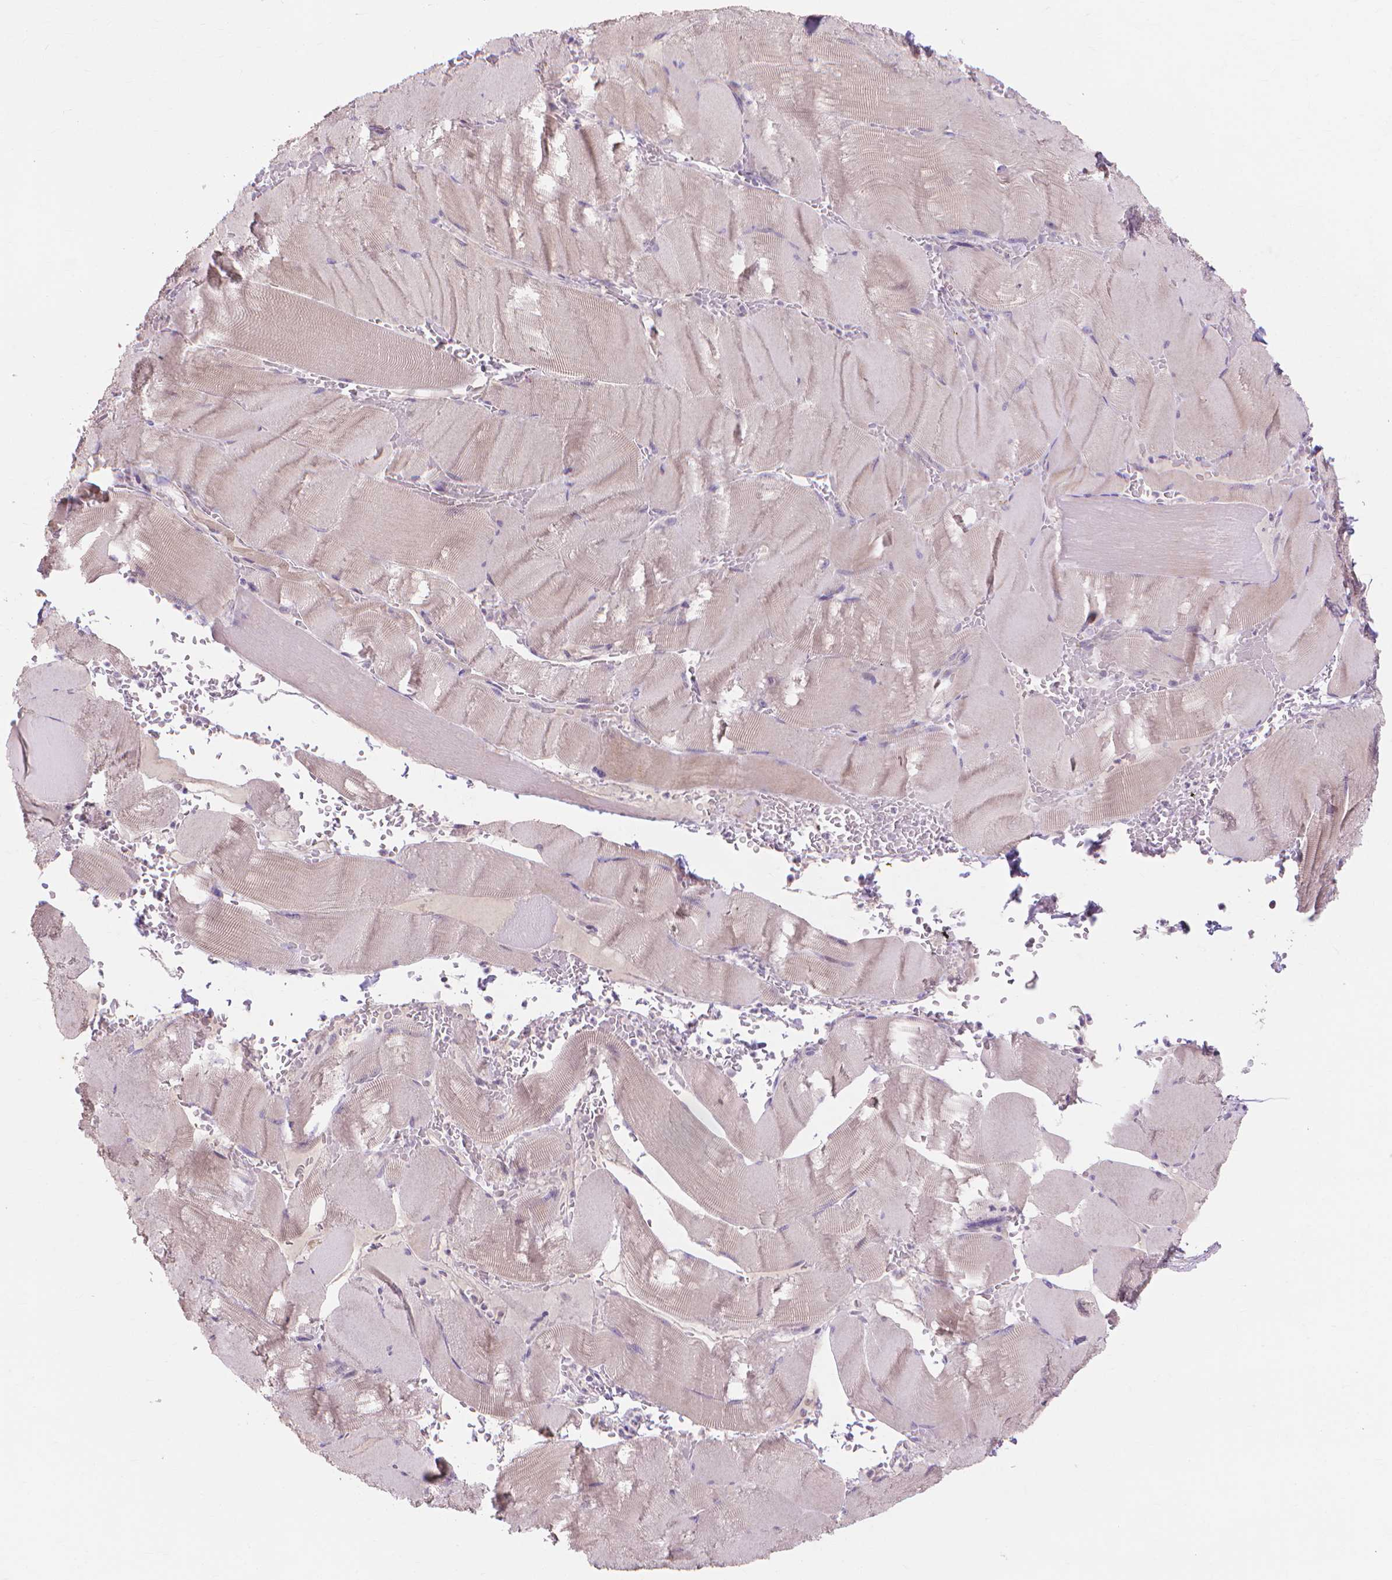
{"staining": {"intensity": "weak", "quantity": "25%-75%", "location": "cytoplasmic/membranous"}, "tissue": "skeletal muscle", "cell_type": "Myocytes", "image_type": "normal", "snomed": [{"axis": "morphology", "description": "Normal tissue, NOS"}, {"axis": "topography", "description": "Skeletal muscle"}], "caption": "Immunohistochemistry (DAB) staining of benign skeletal muscle displays weak cytoplasmic/membranous protein expression in about 25%-75% of myocytes.", "gene": "PRDM13", "patient": {"sex": "male", "age": 56}}